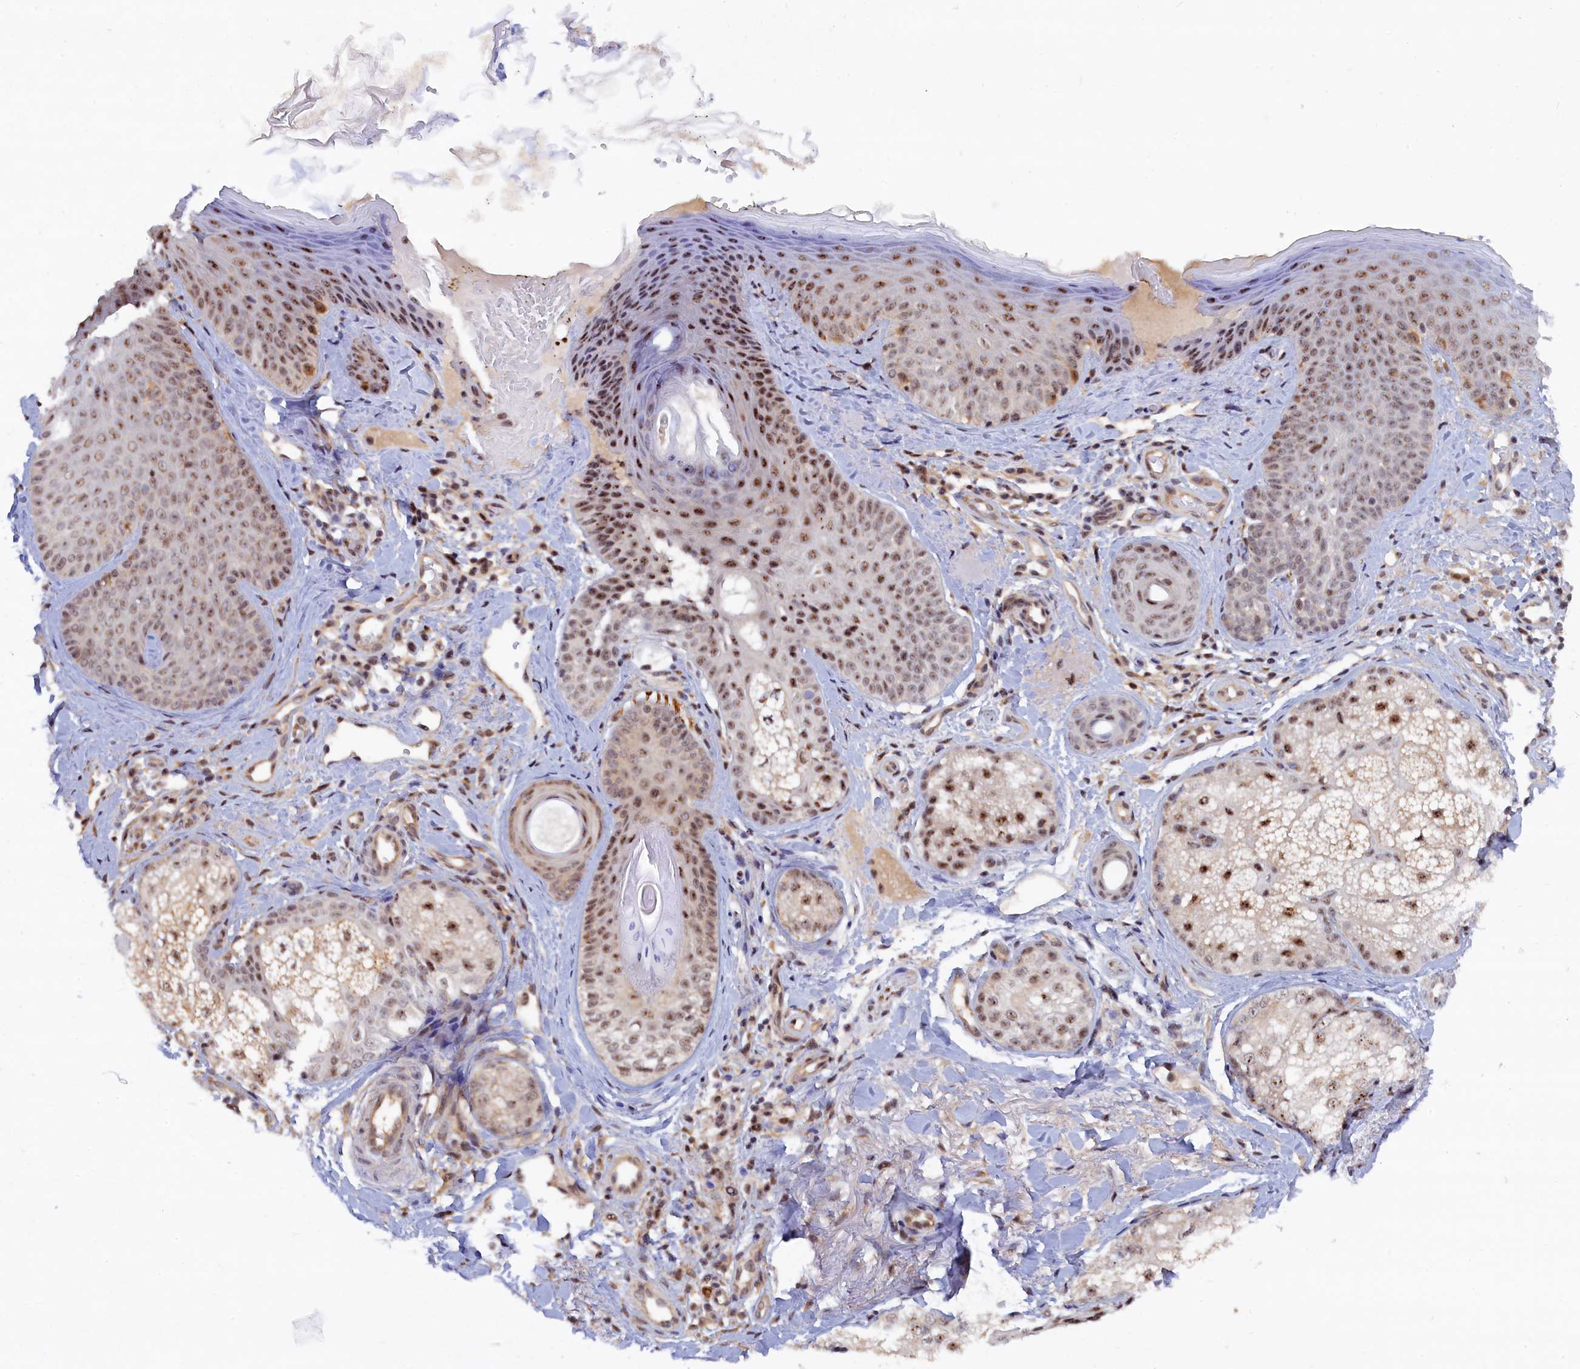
{"staining": {"intensity": "strong", "quantity": ">75%", "location": "nuclear"}, "tissue": "skin", "cell_type": "Fibroblasts", "image_type": "normal", "snomed": [{"axis": "morphology", "description": "Normal tissue, NOS"}, {"axis": "topography", "description": "Skin"}], "caption": "Protein expression analysis of unremarkable skin displays strong nuclear staining in about >75% of fibroblasts. (DAB = brown stain, brightfield microscopy at high magnification).", "gene": "TAB1", "patient": {"sex": "male", "age": 57}}